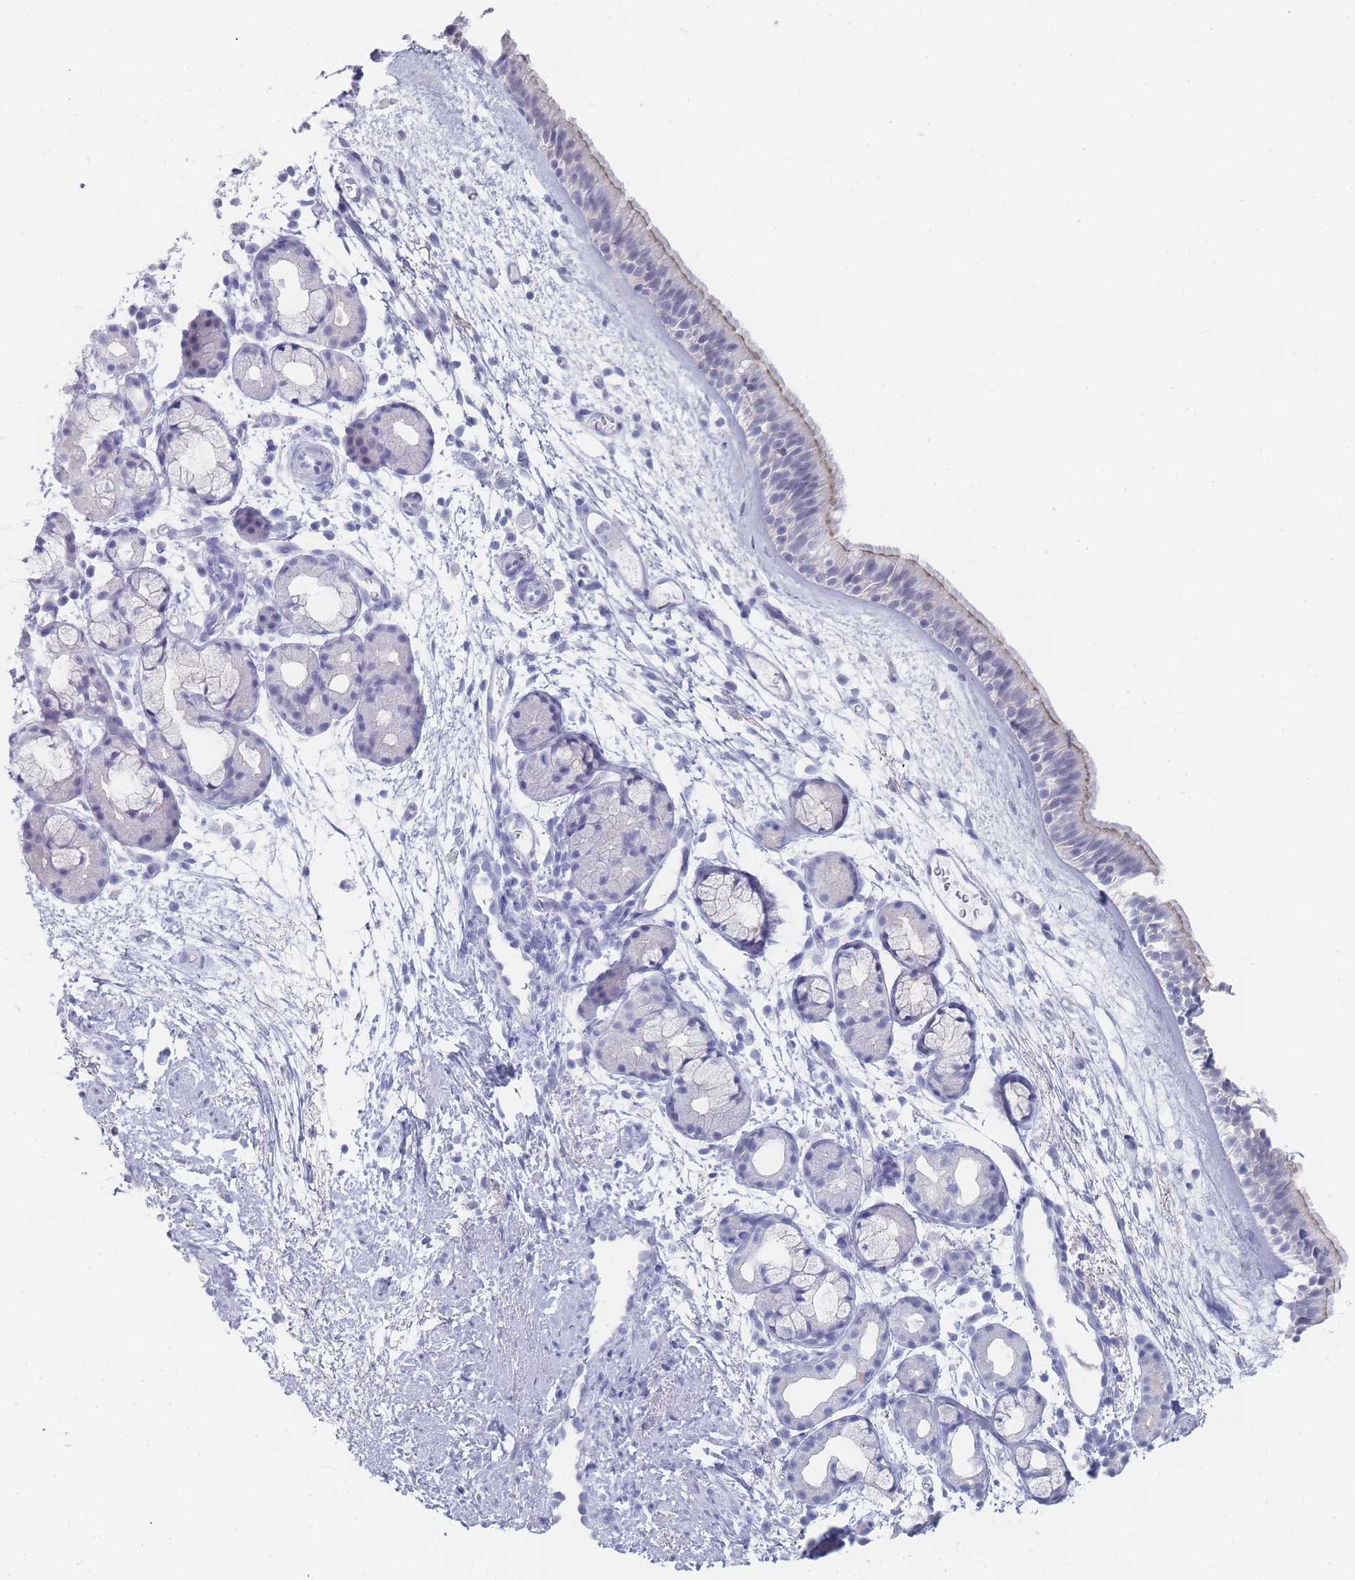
{"staining": {"intensity": "negative", "quantity": "none", "location": "none"}, "tissue": "nasopharynx", "cell_type": "Respiratory epithelial cells", "image_type": "normal", "snomed": [{"axis": "morphology", "description": "Normal tissue, NOS"}, {"axis": "topography", "description": "Nasopharynx"}], "caption": "An immunohistochemistry histopathology image of normal nasopharynx is shown. There is no staining in respiratory epithelial cells of nasopharynx.", "gene": "IMPG1", "patient": {"sex": "female", "age": 81}}